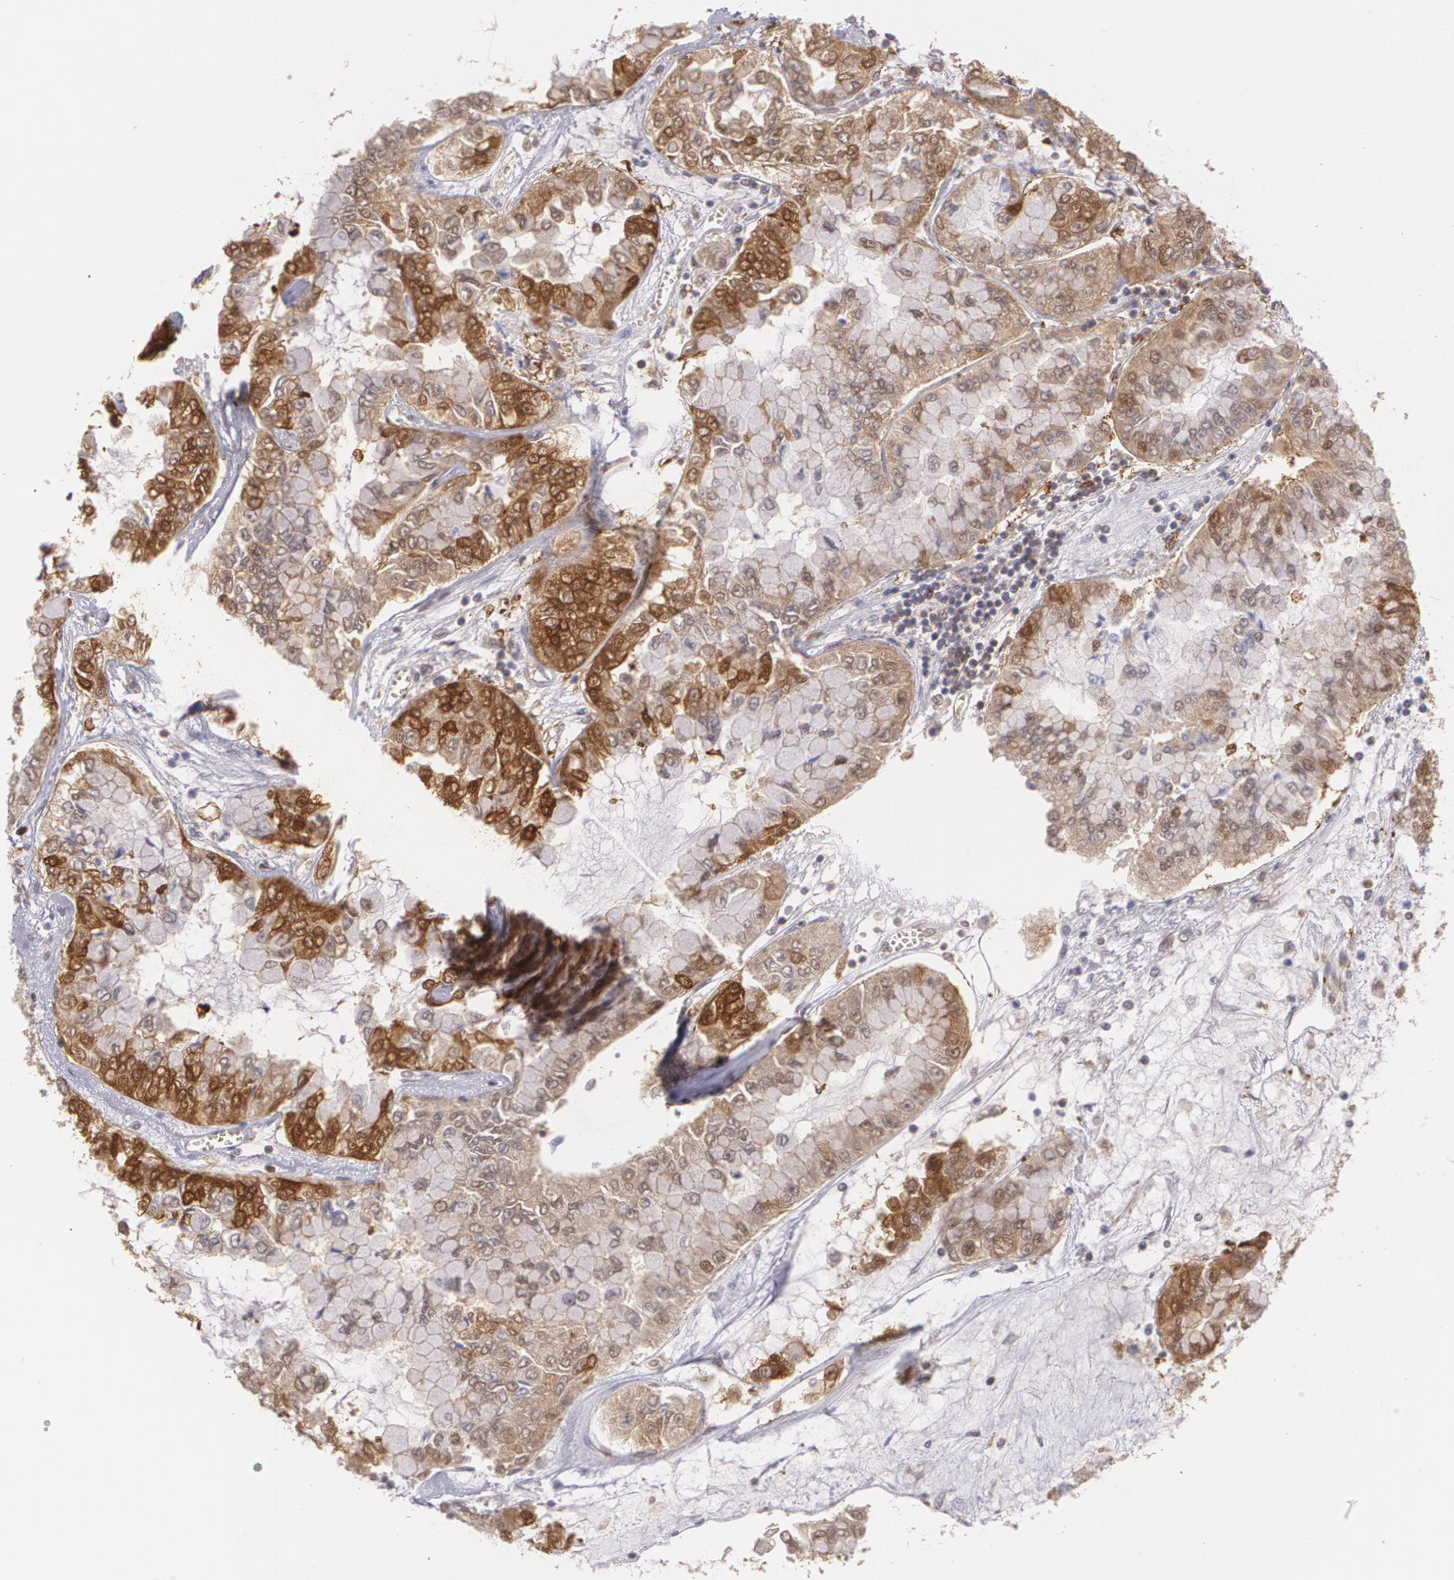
{"staining": {"intensity": "strong", "quantity": ">75%", "location": "cytoplasmic/membranous,nuclear"}, "tissue": "liver cancer", "cell_type": "Tumor cells", "image_type": "cancer", "snomed": [{"axis": "morphology", "description": "Cholangiocarcinoma"}, {"axis": "topography", "description": "Liver"}], "caption": "A high-resolution micrograph shows IHC staining of liver cancer (cholangiocarcinoma), which shows strong cytoplasmic/membranous and nuclear positivity in approximately >75% of tumor cells.", "gene": "HSPH1", "patient": {"sex": "female", "age": 79}}